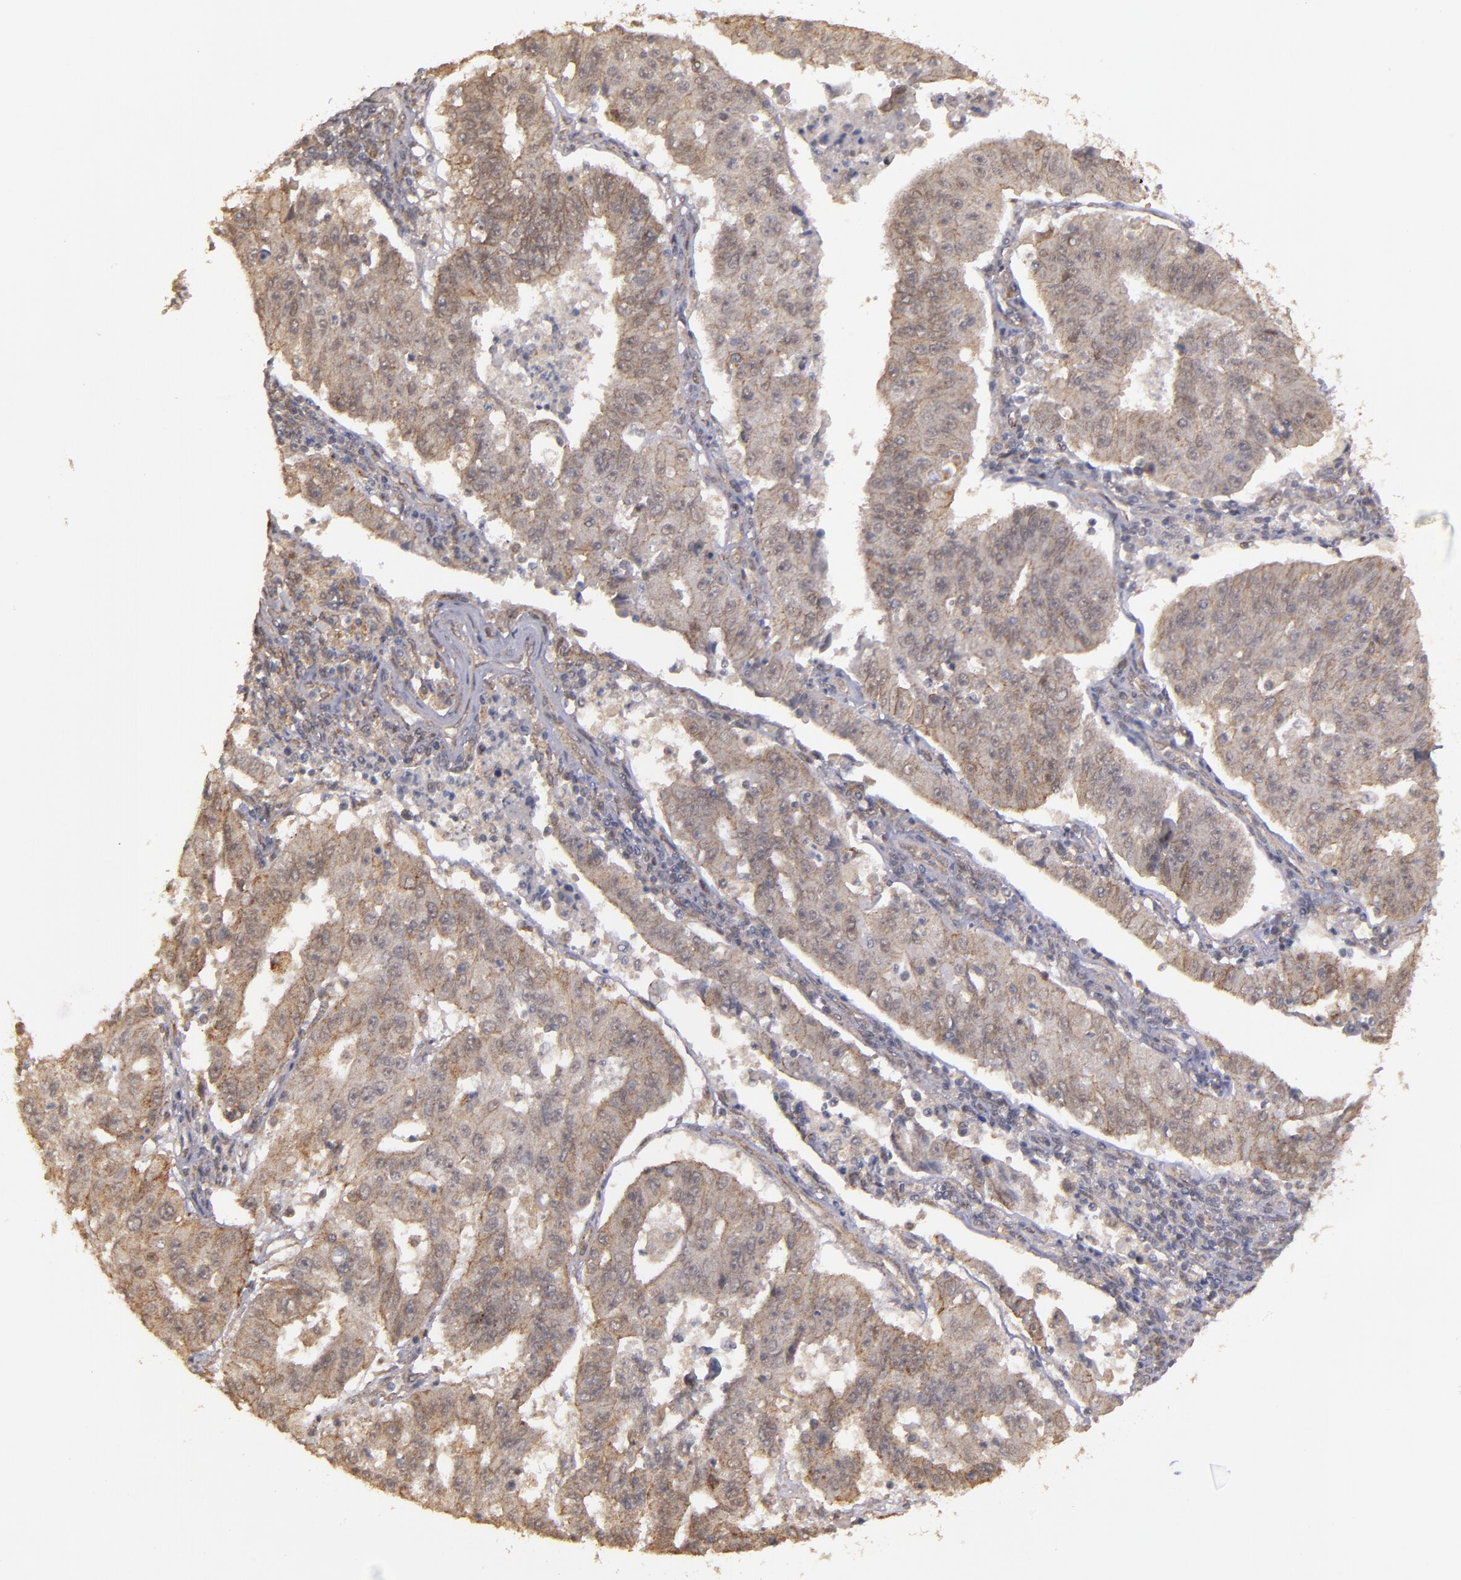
{"staining": {"intensity": "moderate", "quantity": ">75%", "location": "cytoplasmic/membranous"}, "tissue": "endometrial cancer", "cell_type": "Tumor cells", "image_type": "cancer", "snomed": [{"axis": "morphology", "description": "Adenocarcinoma, NOS"}, {"axis": "topography", "description": "Endometrium"}], "caption": "This histopathology image demonstrates immunohistochemistry staining of endometrial cancer, with medium moderate cytoplasmic/membranous positivity in about >75% of tumor cells.", "gene": "SIPA1L1", "patient": {"sex": "female", "age": 42}}